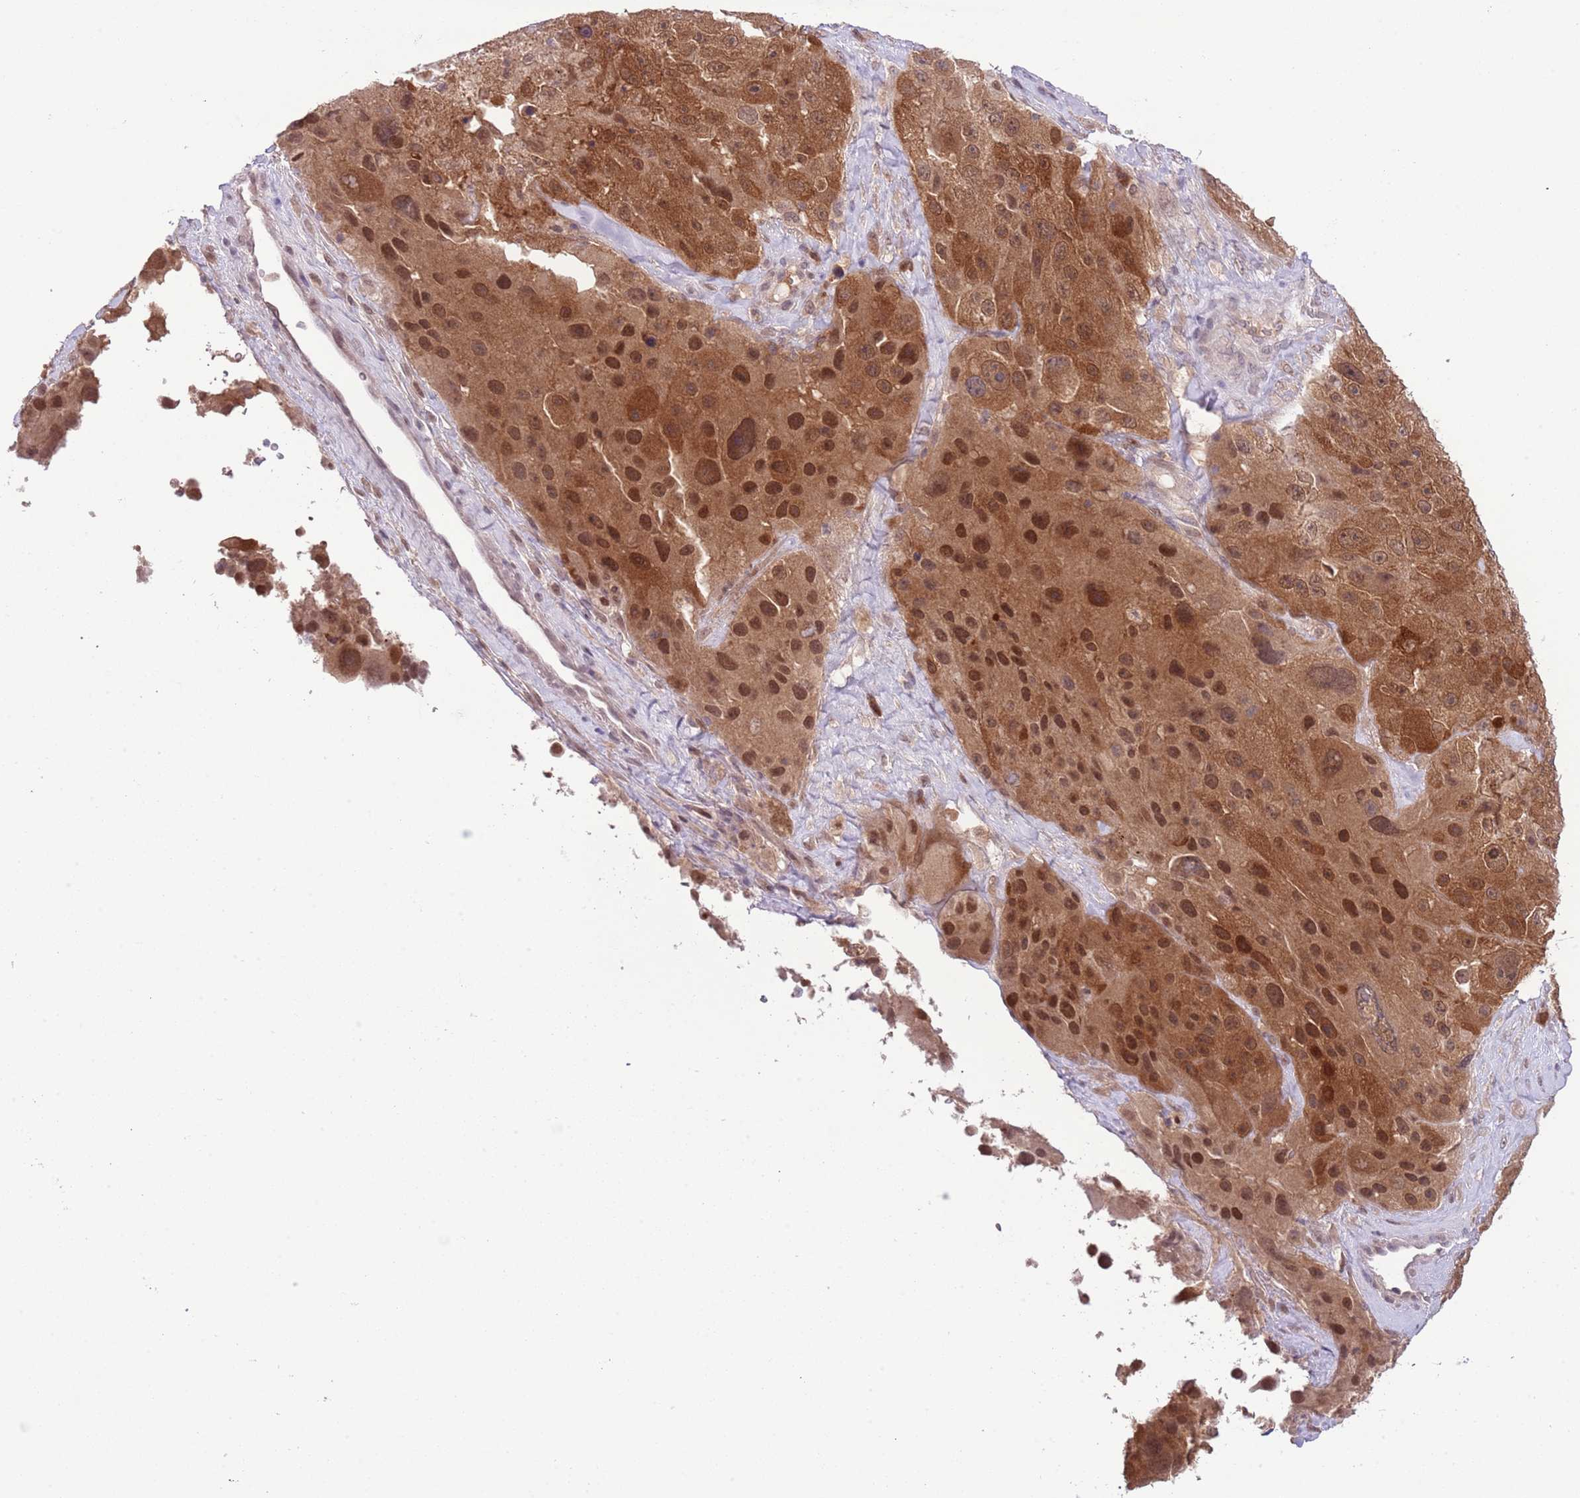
{"staining": {"intensity": "strong", "quantity": ">75%", "location": "cytoplasmic/membranous,nuclear"}, "tissue": "melanoma", "cell_type": "Tumor cells", "image_type": "cancer", "snomed": [{"axis": "morphology", "description": "Malignant melanoma, Metastatic site"}, {"axis": "topography", "description": "Lymph node"}], "caption": "Malignant melanoma (metastatic site) stained with IHC shows strong cytoplasmic/membranous and nuclear expression in approximately >75% of tumor cells.", "gene": "GALK2", "patient": {"sex": "male", "age": 62}}